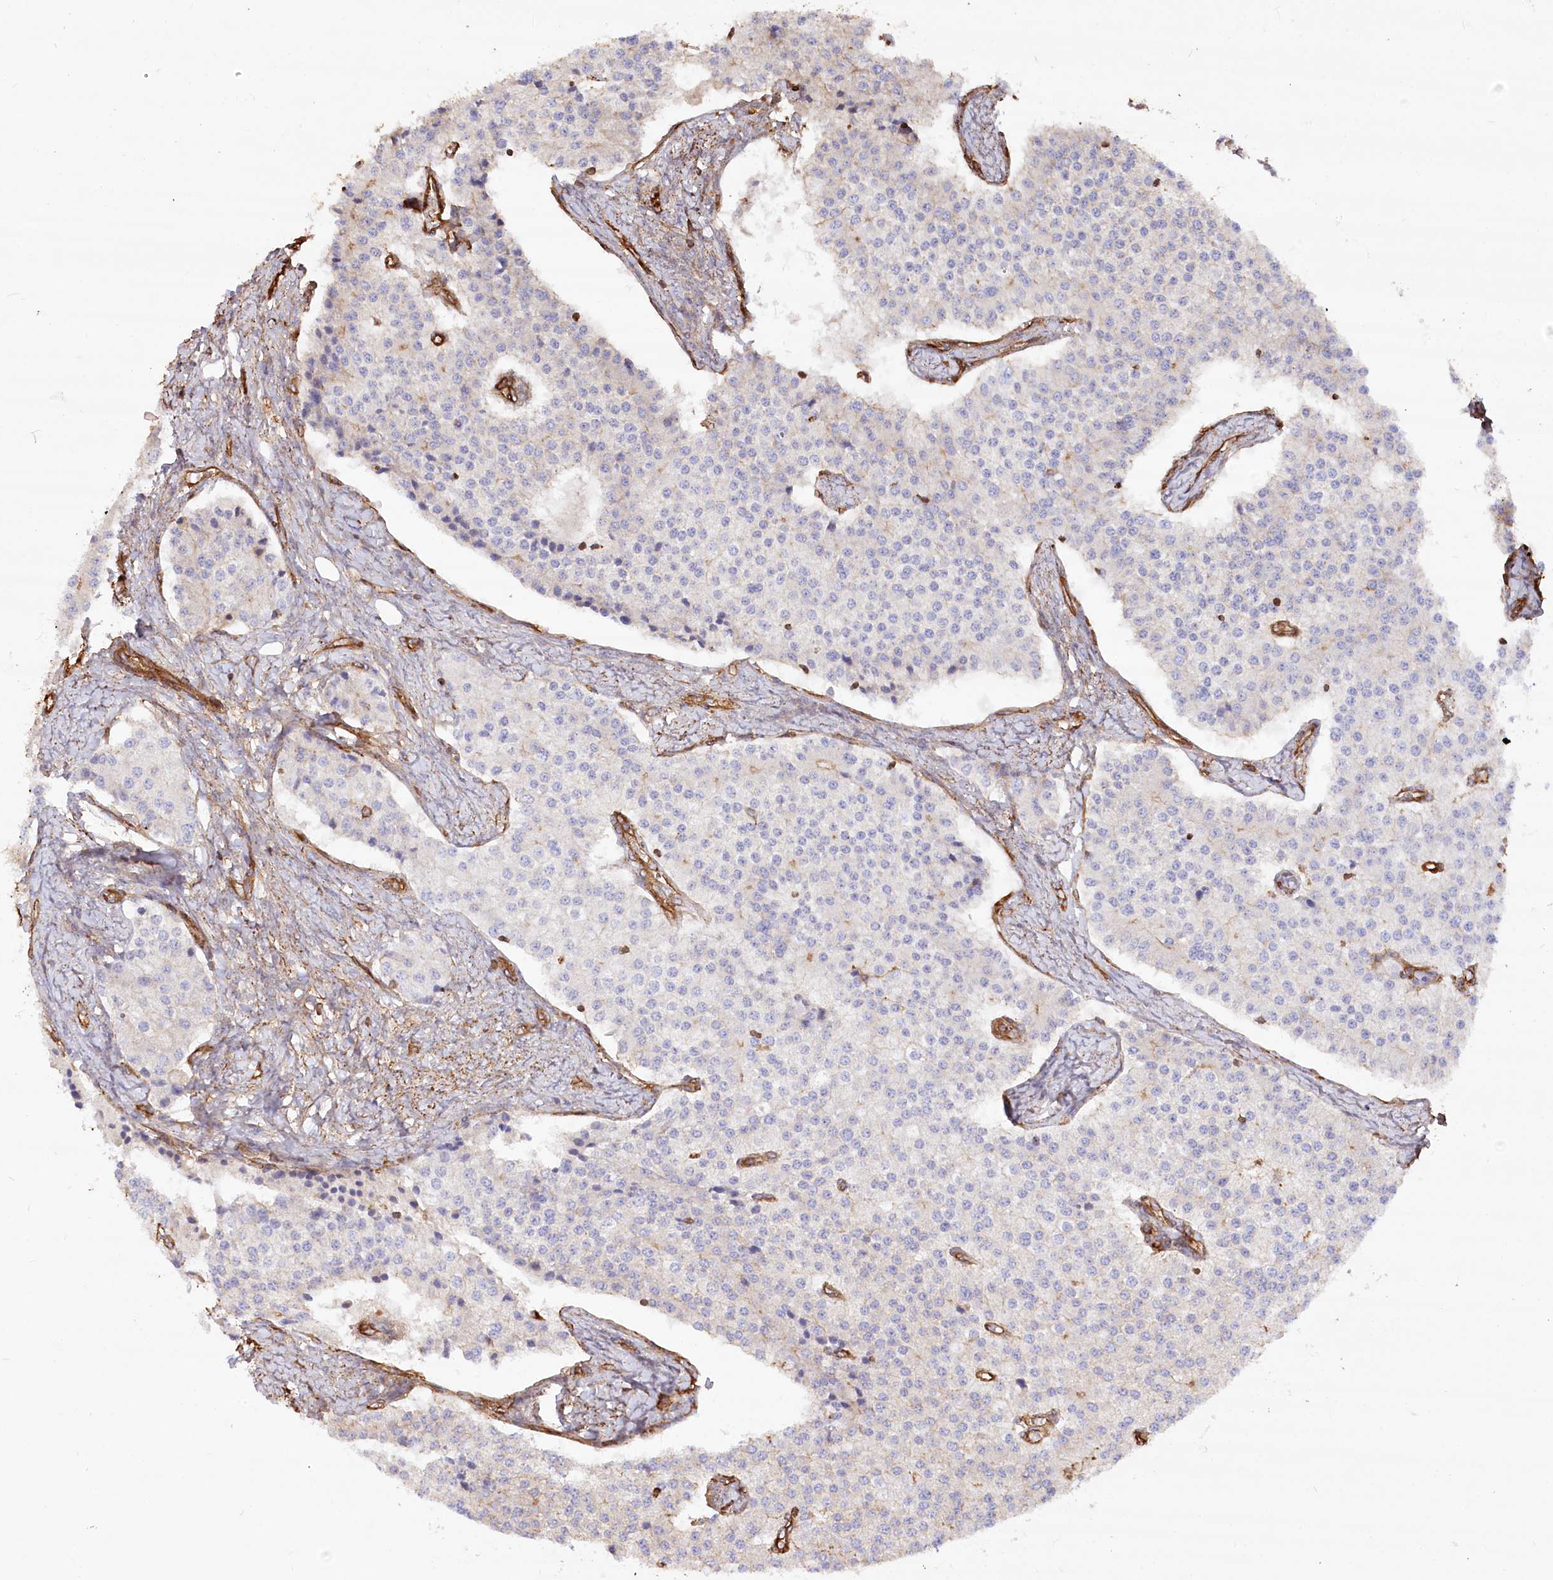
{"staining": {"intensity": "negative", "quantity": "none", "location": "none"}, "tissue": "carcinoid", "cell_type": "Tumor cells", "image_type": "cancer", "snomed": [{"axis": "morphology", "description": "Carcinoid, malignant, NOS"}, {"axis": "topography", "description": "Colon"}], "caption": "Tumor cells show no significant protein expression in carcinoid (malignant).", "gene": "WDR36", "patient": {"sex": "female", "age": 52}}